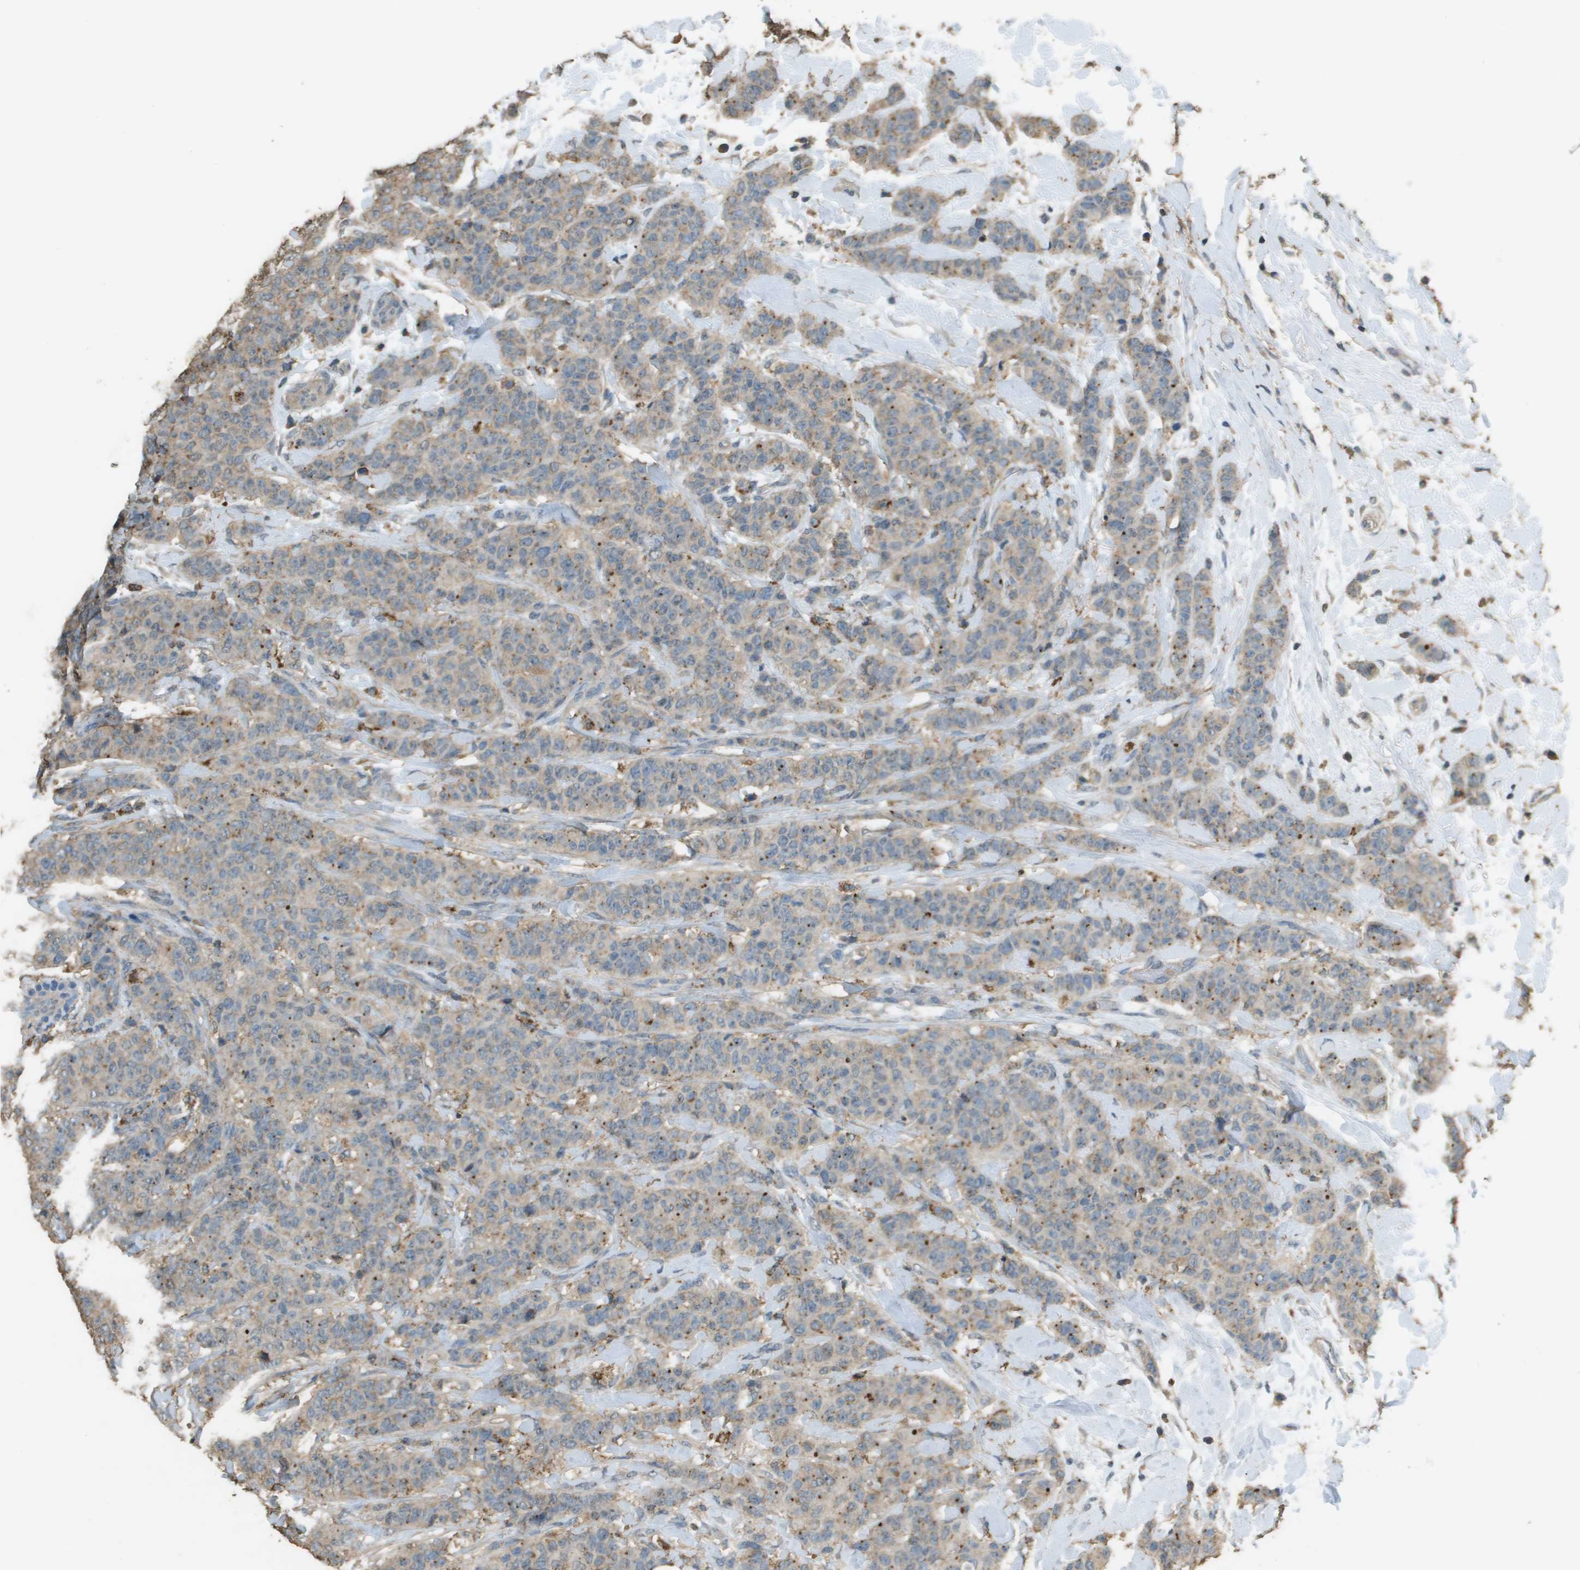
{"staining": {"intensity": "weak", "quantity": ">75%", "location": "cytoplasmic/membranous"}, "tissue": "breast cancer", "cell_type": "Tumor cells", "image_type": "cancer", "snomed": [{"axis": "morphology", "description": "Normal tissue, NOS"}, {"axis": "morphology", "description": "Duct carcinoma"}, {"axis": "topography", "description": "Breast"}], "caption": "Immunohistochemistry photomicrograph of breast cancer (infiltrating ductal carcinoma) stained for a protein (brown), which shows low levels of weak cytoplasmic/membranous expression in approximately >75% of tumor cells.", "gene": "MS4A7", "patient": {"sex": "female", "age": 40}}